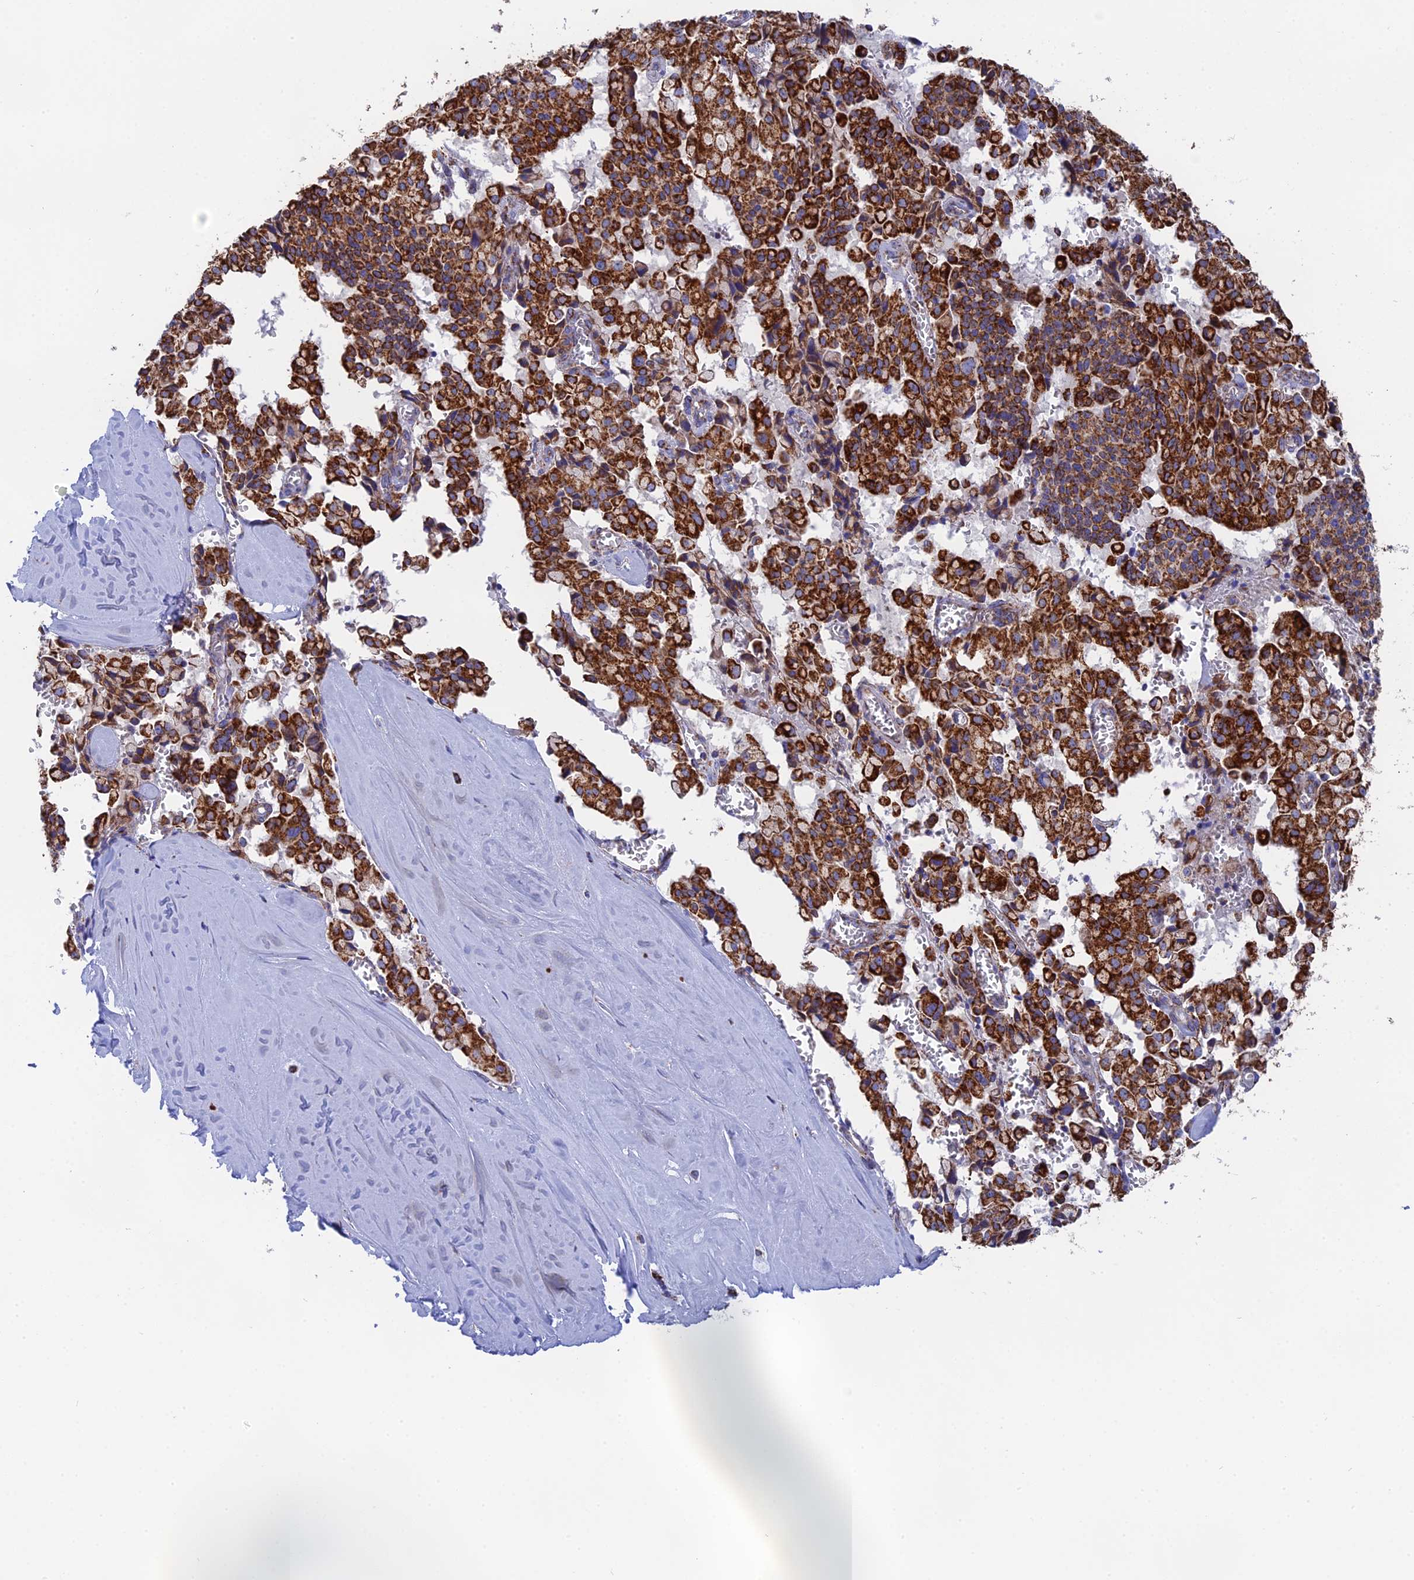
{"staining": {"intensity": "strong", "quantity": ">75%", "location": "cytoplasmic/membranous"}, "tissue": "pancreatic cancer", "cell_type": "Tumor cells", "image_type": "cancer", "snomed": [{"axis": "morphology", "description": "Adenocarcinoma, NOS"}, {"axis": "topography", "description": "Pancreas"}], "caption": "The histopathology image shows staining of pancreatic adenocarcinoma, revealing strong cytoplasmic/membranous protein expression (brown color) within tumor cells.", "gene": "NDUFA5", "patient": {"sex": "male", "age": 65}}